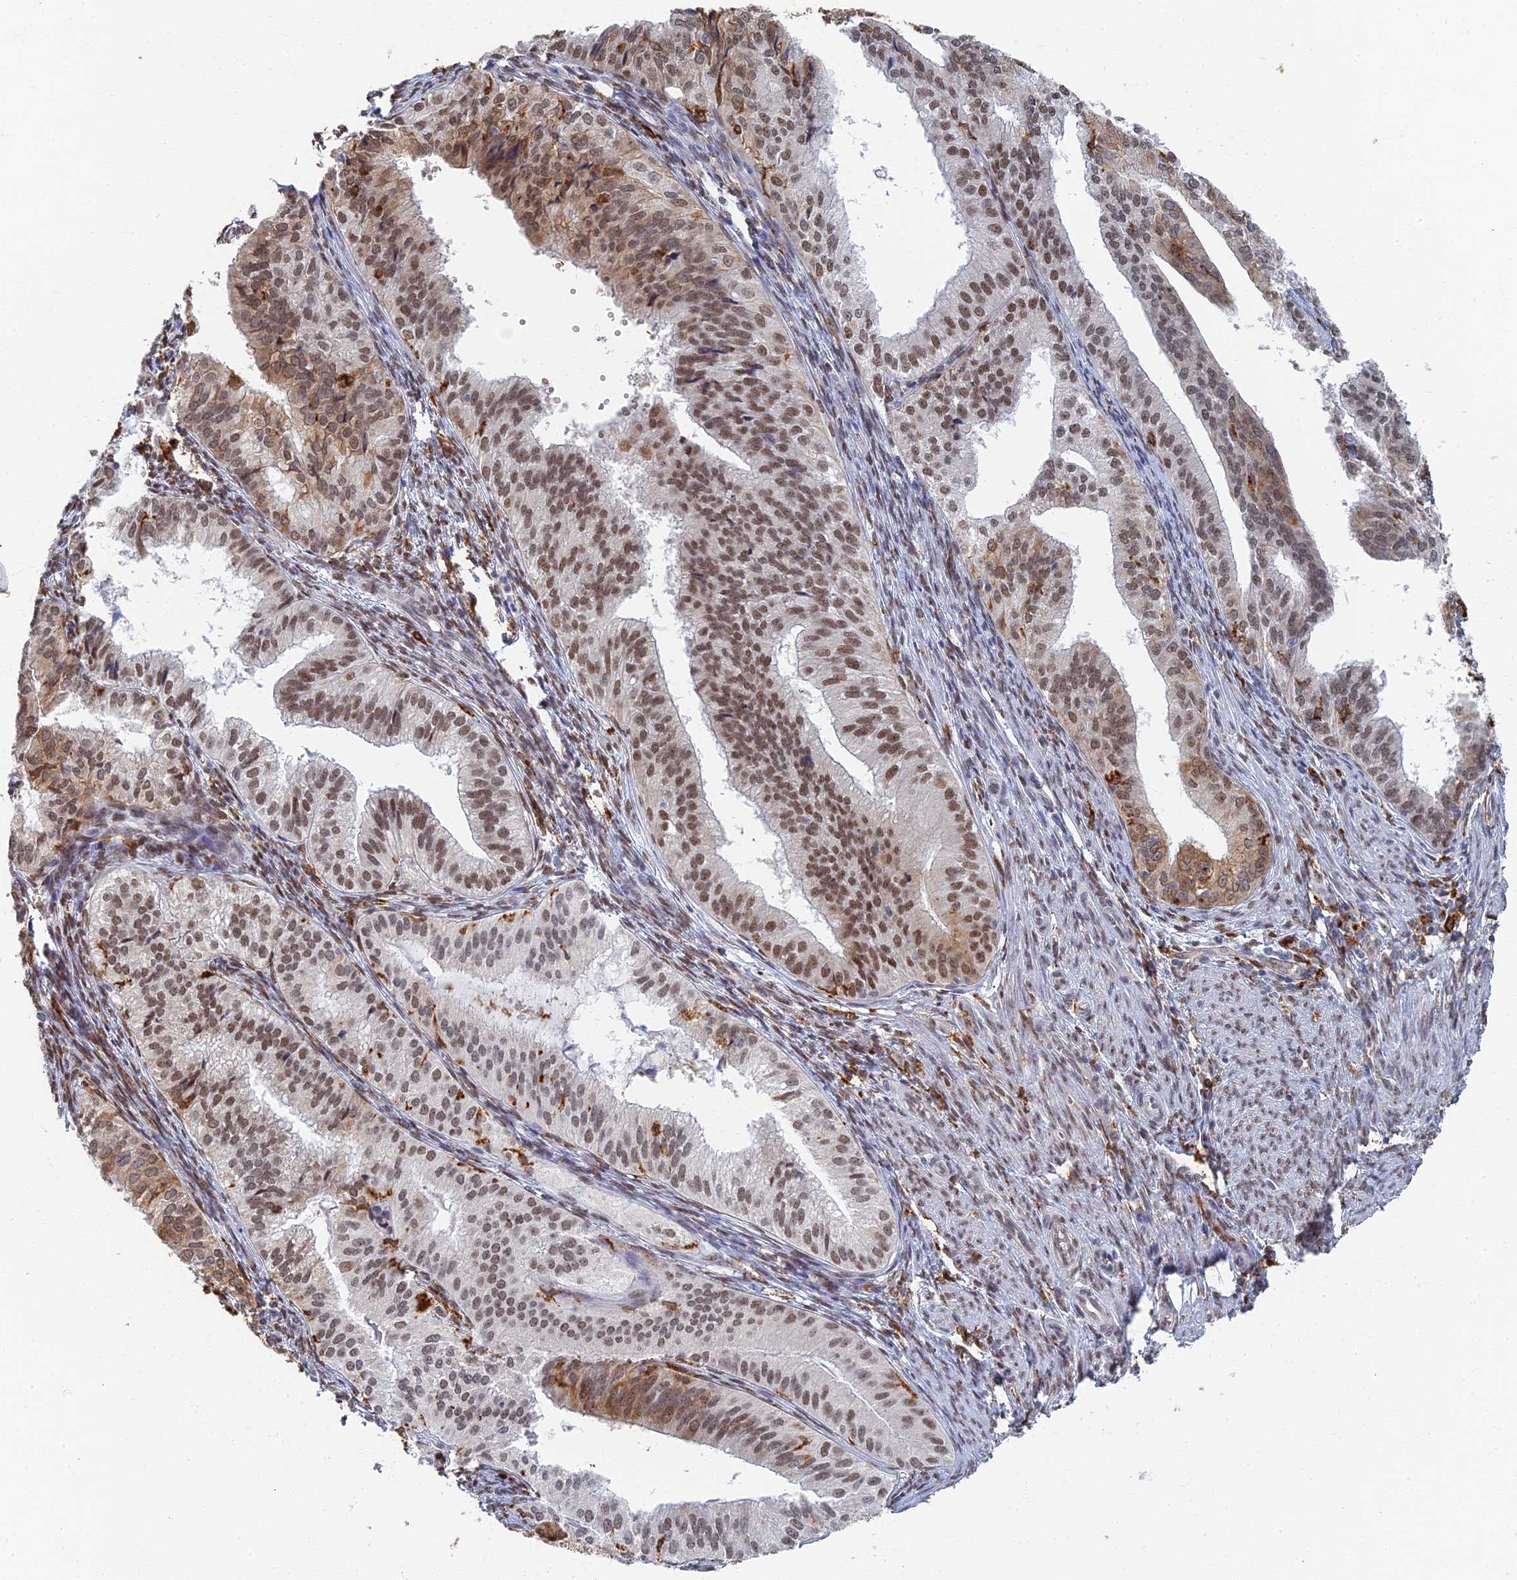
{"staining": {"intensity": "strong", "quantity": ">75%", "location": "cytoplasmic/membranous,nuclear"}, "tissue": "endometrial cancer", "cell_type": "Tumor cells", "image_type": "cancer", "snomed": [{"axis": "morphology", "description": "Adenocarcinoma, NOS"}, {"axis": "topography", "description": "Endometrium"}], "caption": "Protein staining of adenocarcinoma (endometrial) tissue reveals strong cytoplasmic/membranous and nuclear staining in about >75% of tumor cells. Immunohistochemistry (ihc) stains the protein of interest in brown and the nuclei are stained blue.", "gene": "GPATCH1", "patient": {"sex": "female", "age": 50}}